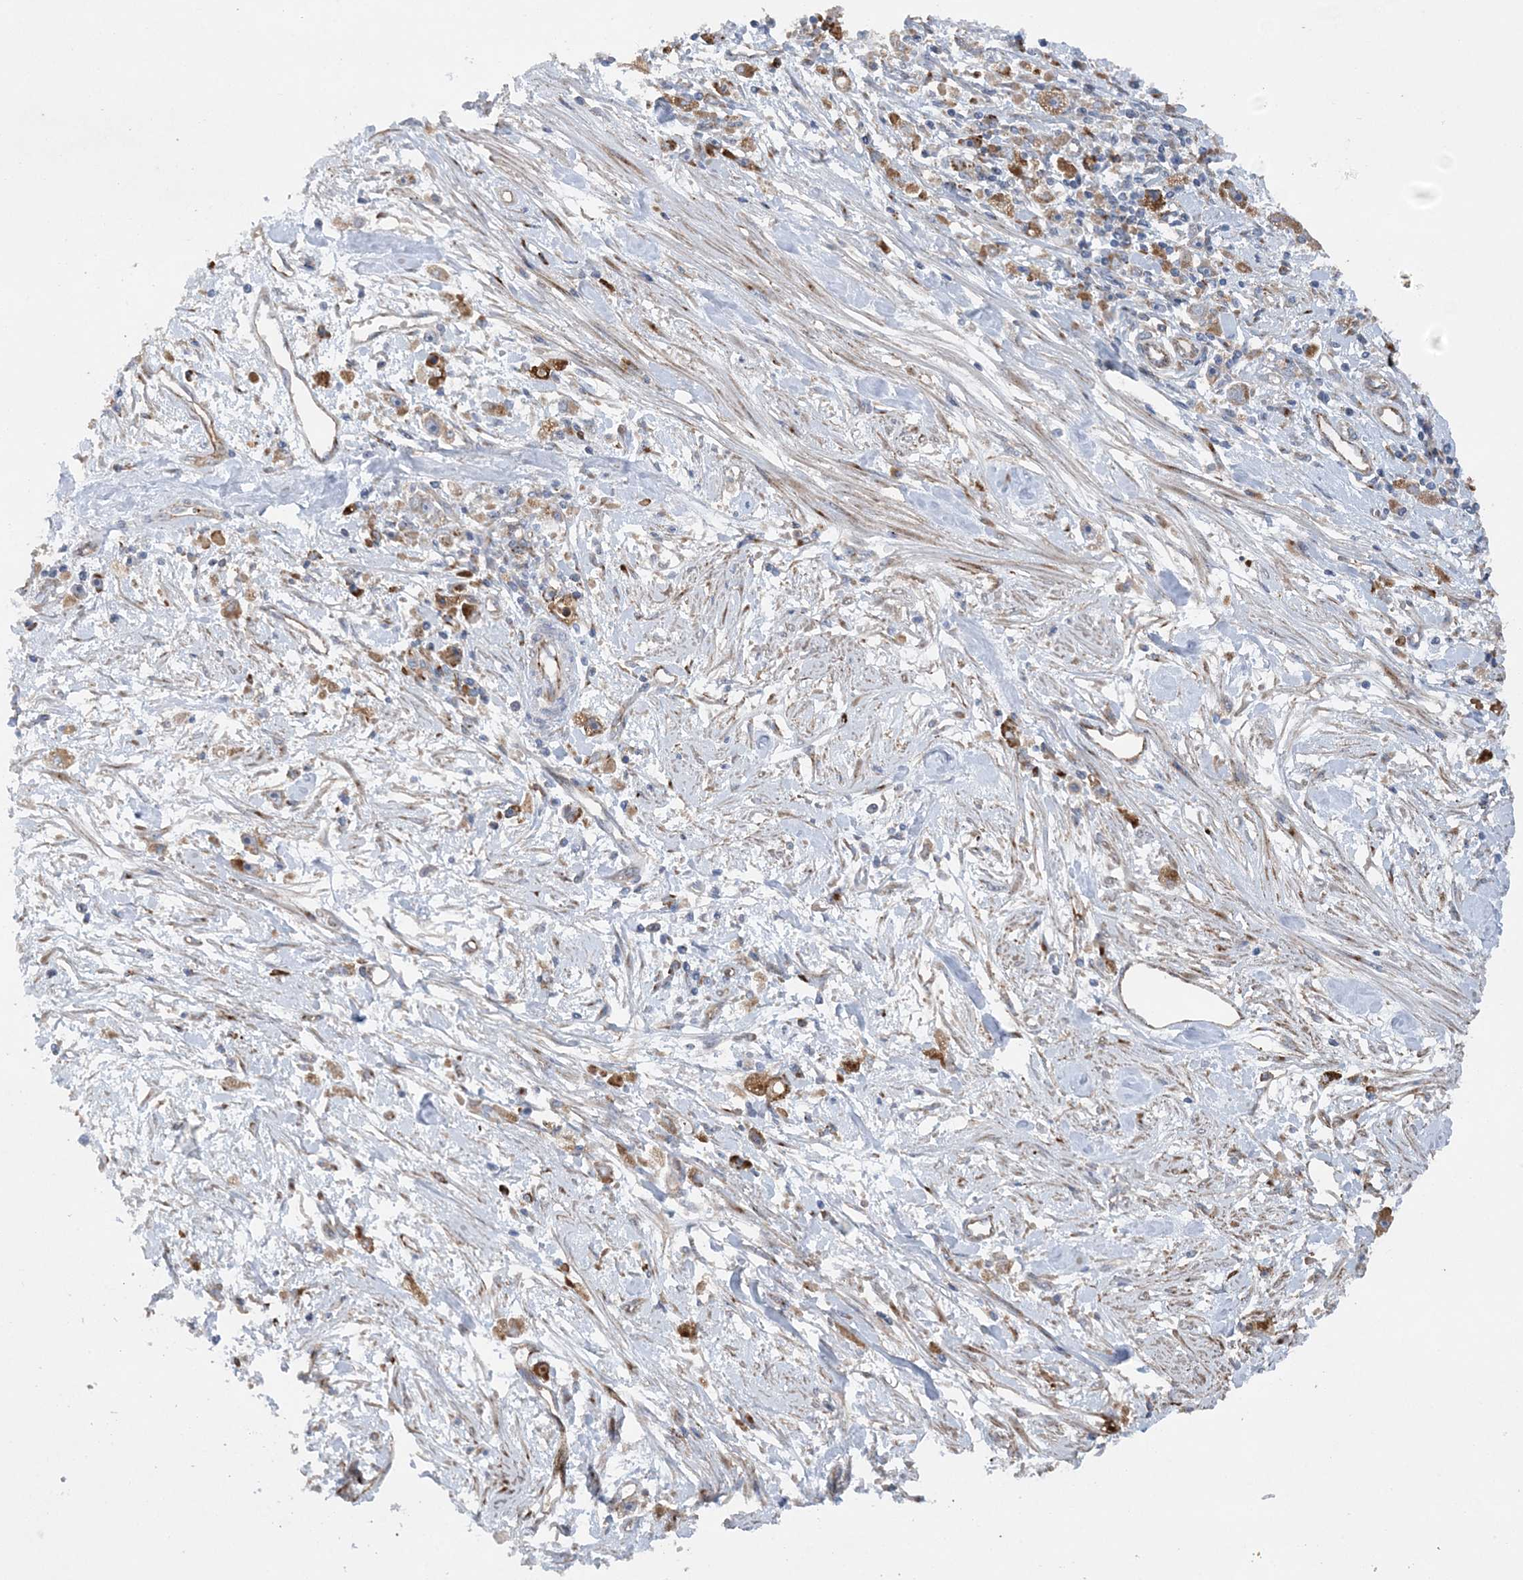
{"staining": {"intensity": "moderate", "quantity": "<25%", "location": "cytoplasmic/membranous"}, "tissue": "stomach cancer", "cell_type": "Tumor cells", "image_type": "cancer", "snomed": [{"axis": "morphology", "description": "Adenocarcinoma, NOS"}, {"axis": "topography", "description": "Stomach"}], "caption": "A micrograph of stomach cancer stained for a protein exhibits moderate cytoplasmic/membranous brown staining in tumor cells. The staining was performed using DAB (3,3'-diaminobenzidine), with brown indicating positive protein expression. Nuclei are stained blue with hematoxylin.", "gene": "PTTG1IP", "patient": {"sex": "female", "age": 59}}